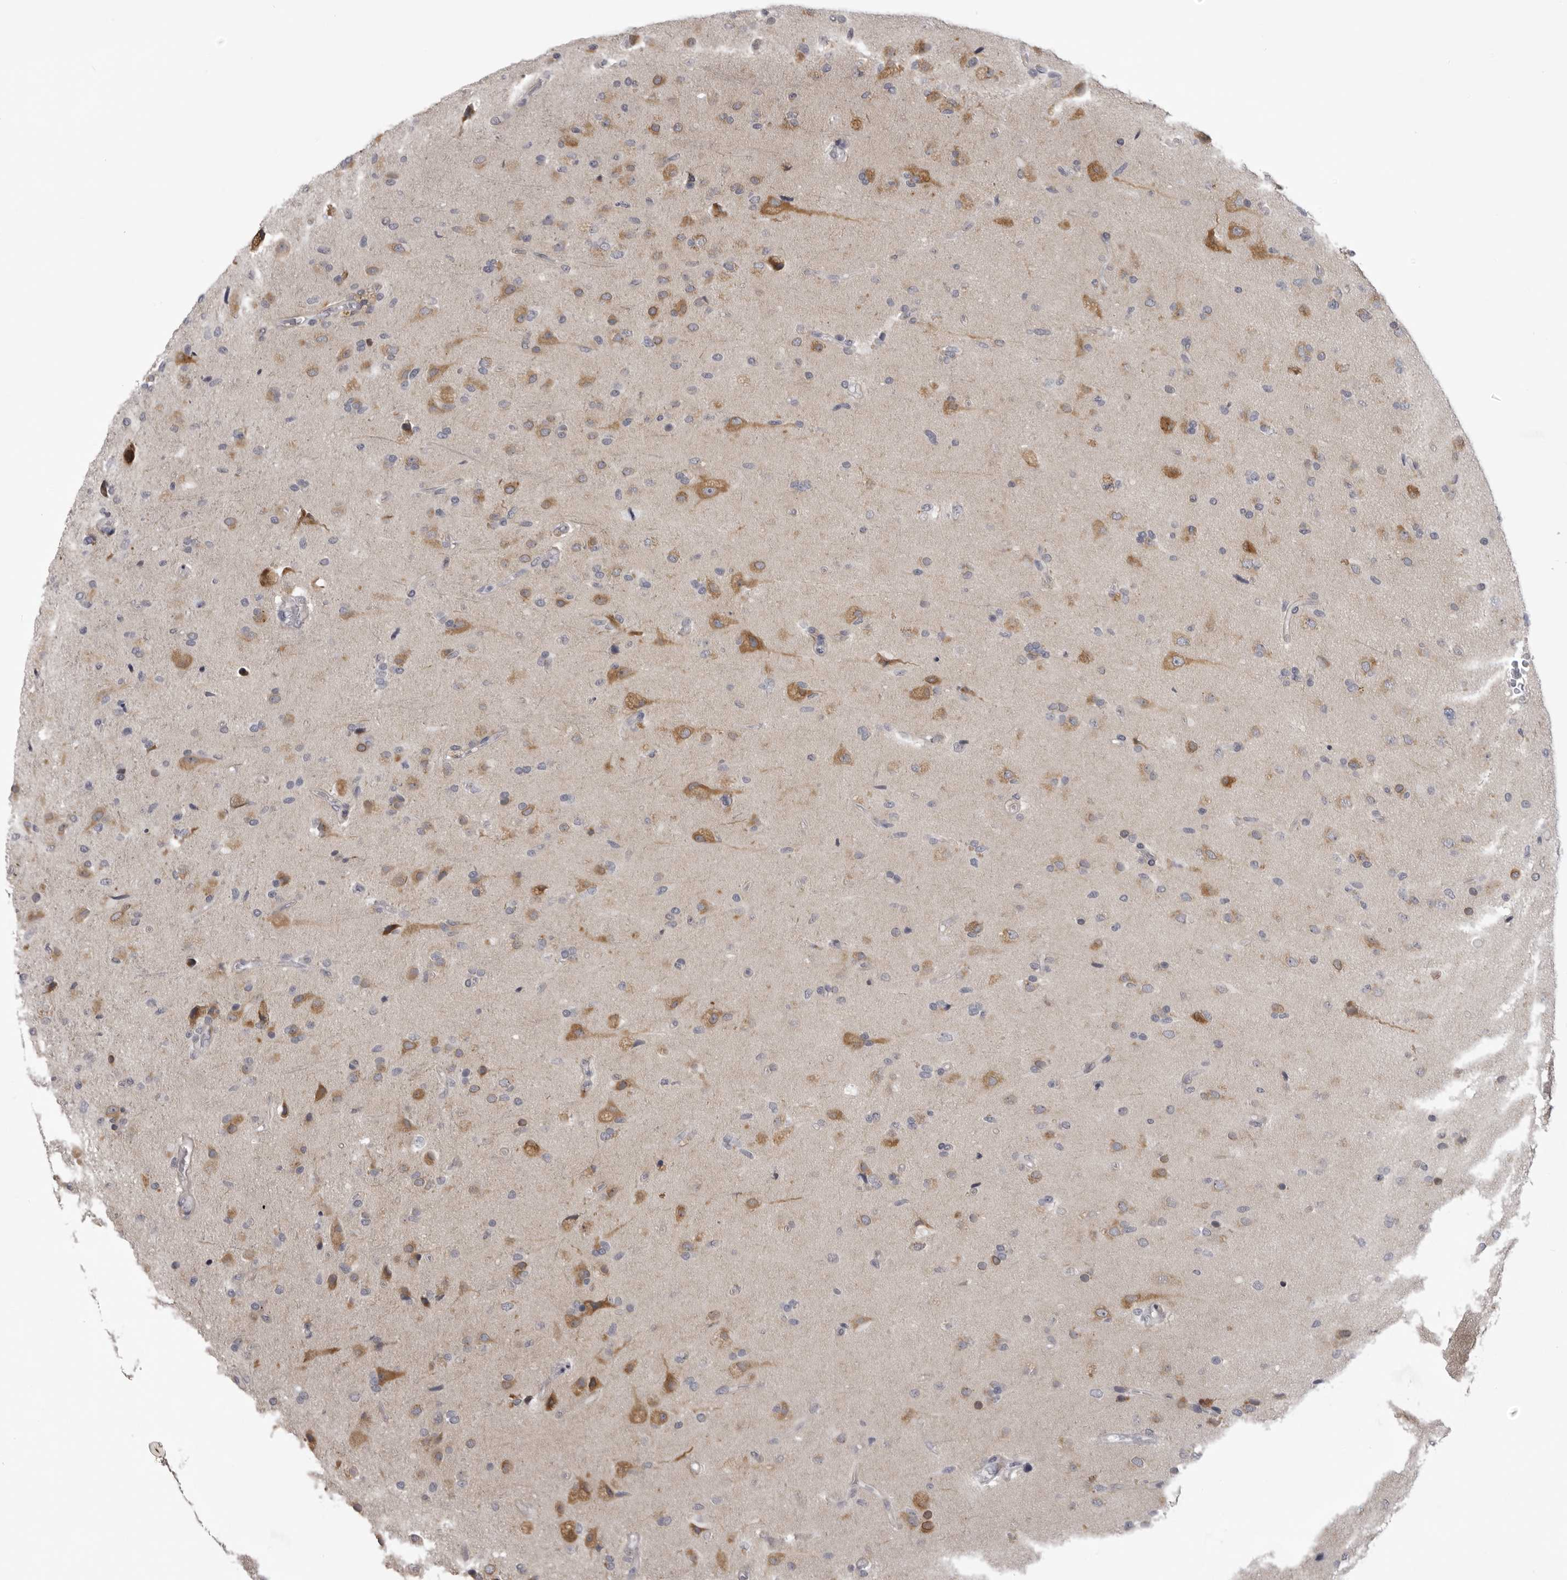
{"staining": {"intensity": "moderate", "quantity": "25%-75%", "location": "cytoplasmic/membranous"}, "tissue": "glioma", "cell_type": "Tumor cells", "image_type": "cancer", "snomed": [{"axis": "morphology", "description": "Glioma, malignant, High grade"}, {"axis": "topography", "description": "Brain"}], "caption": "Tumor cells show moderate cytoplasmic/membranous expression in about 25%-75% of cells in glioma.", "gene": "NCEH1", "patient": {"sex": "male", "age": 72}}